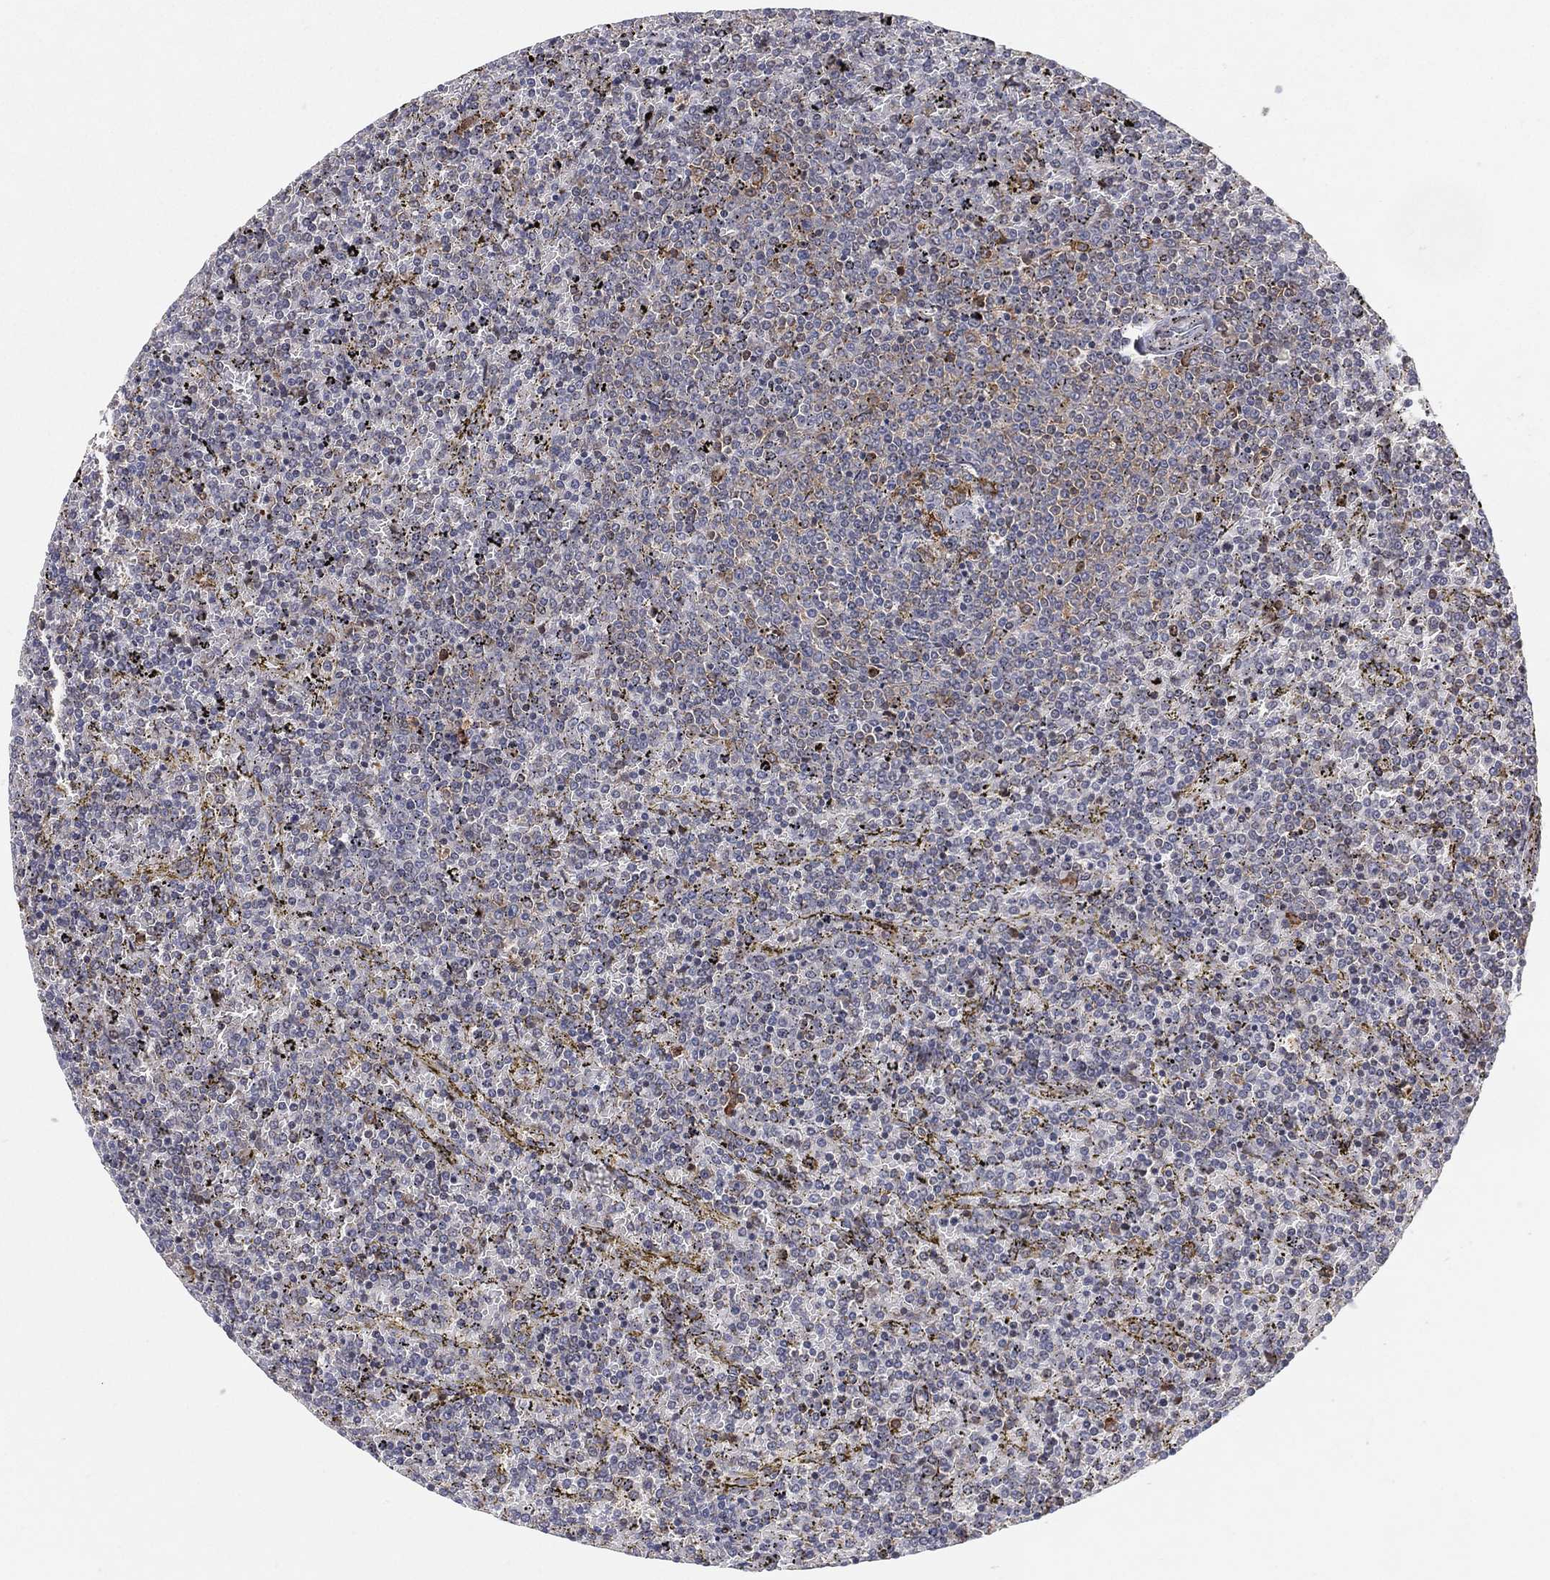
{"staining": {"intensity": "negative", "quantity": "none", "location": "none"}, "tissue": "lymphoma", "cell_type": "Tumor cells", "image_type": "cancer", "snomed": [{"axis": "morphology", "description": "Malignant lymphoma, non-Hodgkin's type, Low grade"}, {"axis": "topography", "description": "Spleen"}], "caption": "An image of lymphoma stained for a protein demonstrates no brown staining in tumor cells. The staining was performed using DAB to visualize the protein expression in brown, while the nuclei were stained in blue with hematoxylin (Magnification: 20x).", "gene": "TMTC4", "patient": {"sex": "female", "age": 77}}